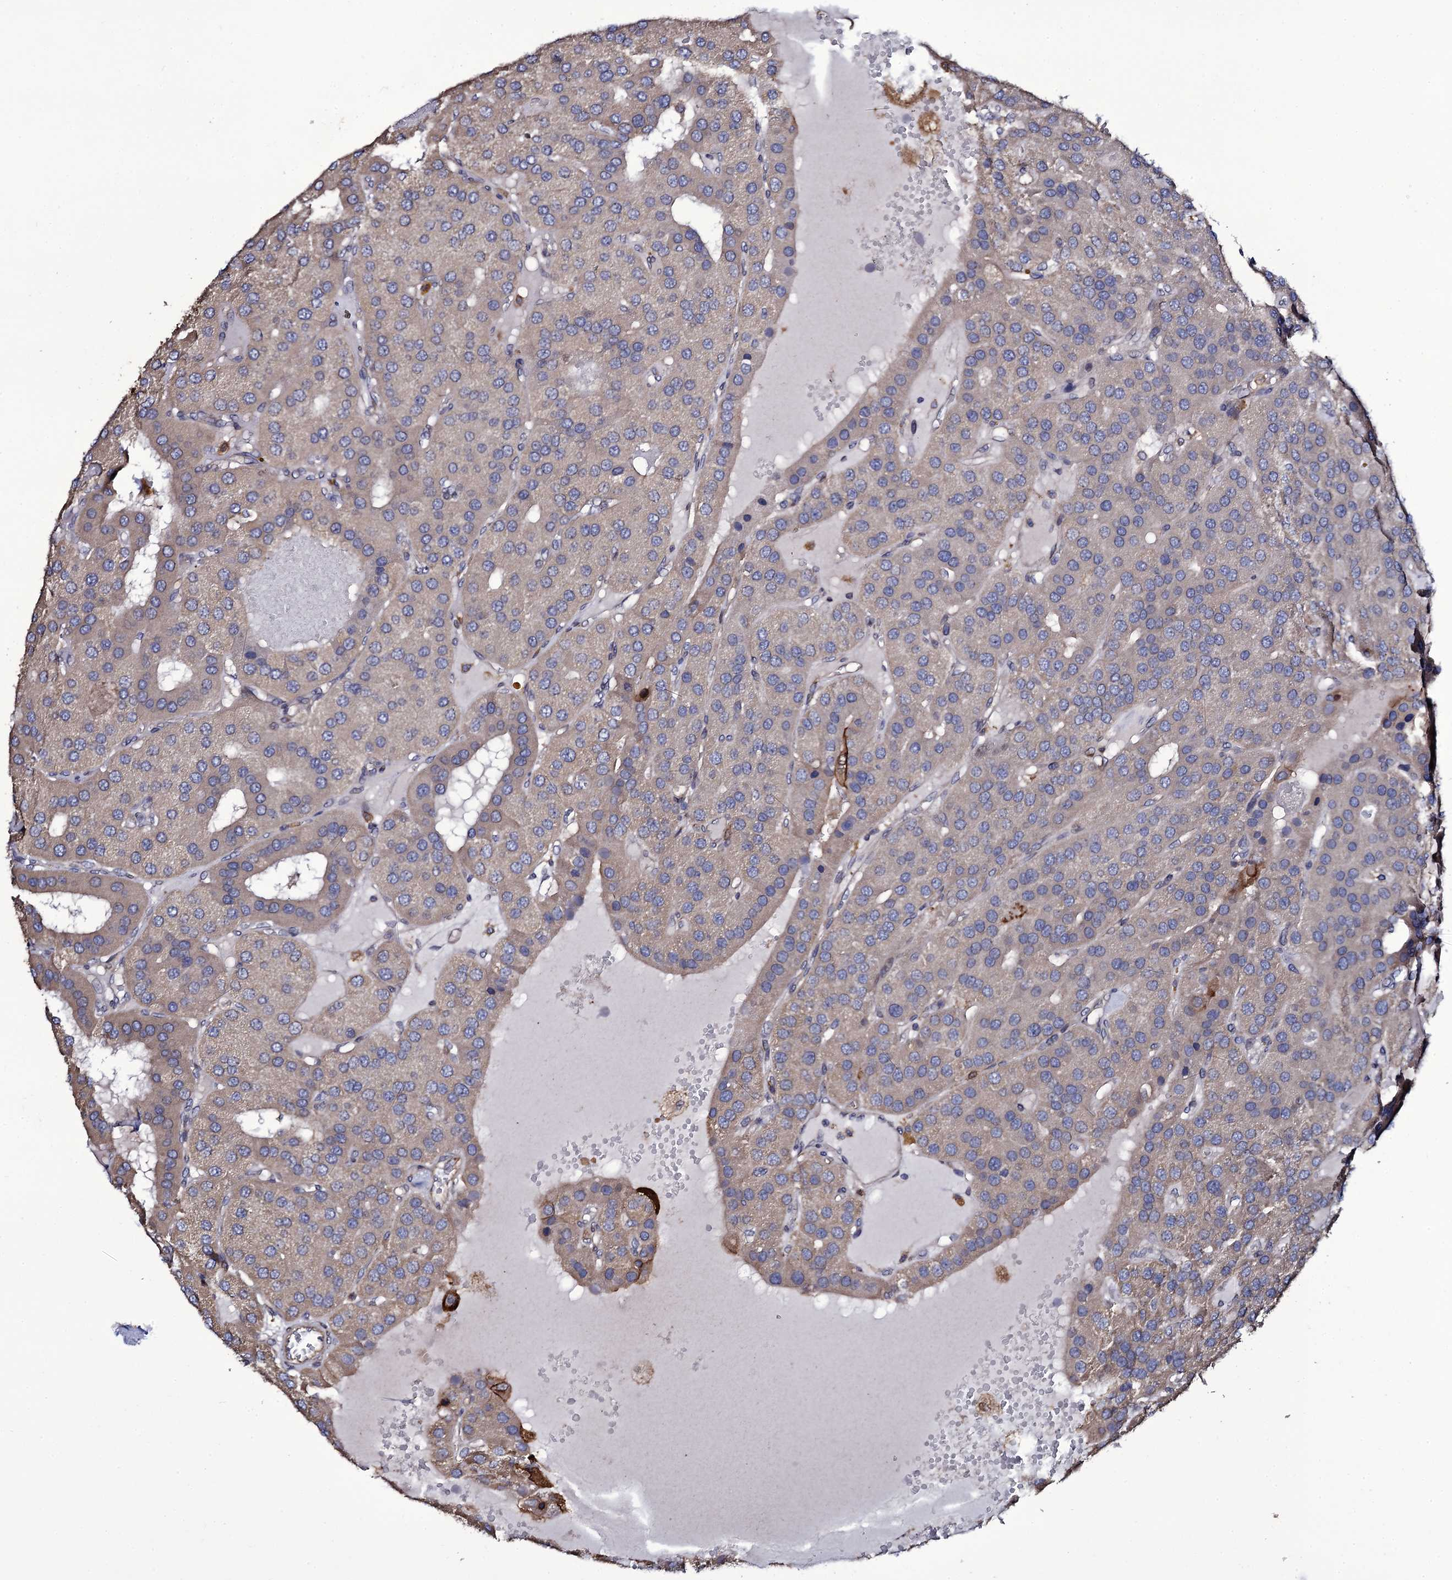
{"staining": {"intensity": "weak", "quantity": "25%-75%", "location": "cytoplasmic/membranous"}, "tissue": "parathyroid gland", "cell_type": "Glandular cells", "image_type": "normal", "snomed": [{"axis": "morphology", "description": "Normal tissue, NOS"}, {"axis": "morphology", "description": "Adenoma, NOS"}, {"axis": "topography", "description": "Parathyroid gland"}], "caption": "The image exhibits staining of benign parathyroid gland, revealing weak cytoplasmic/membranous protein positivity (brown color) within glandular cells. (IHC, brightfield microscopy, high magnification).", "gene": "TTC23", "patient": {"sex": "female", "age": 86}}